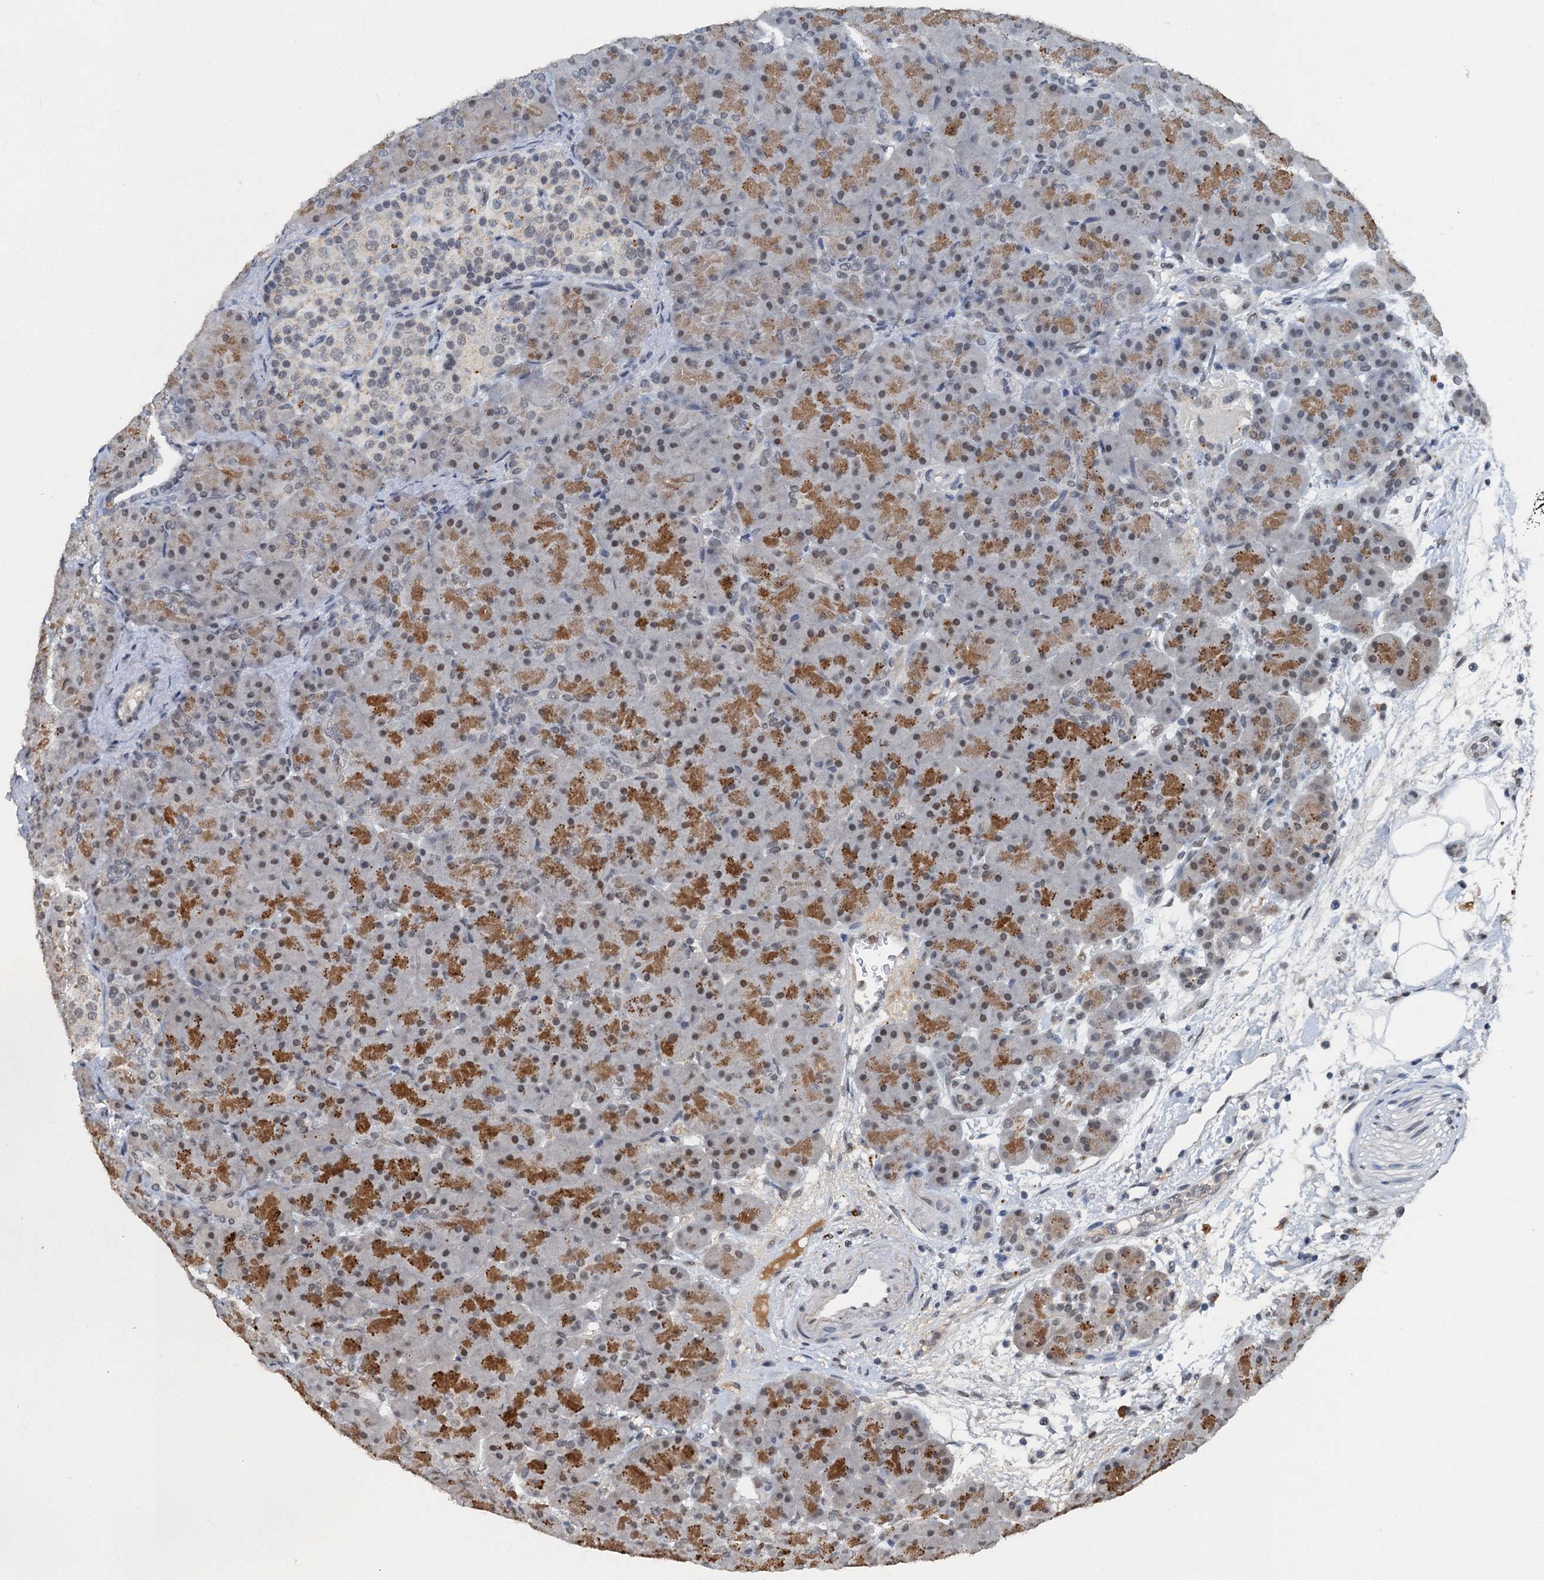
{"staining": {"intensity": "moderate", "quantity": "25%-75%", "location": "cytoplasmic/membranous,nuclear"}, "tissue": "pancreas", "cell_type": "Exocrine glandular cells", "image_type": "normal", "snomed": [{"axis": "morphology", "description": "Normal tissue, NOS"}, {"axis": "topography", "description": "Pancreas"}], "caption": "Protein staining of benign pancreas shows moderate cytoplasmic/membranous,nuclear expression in about 25%-75% of exocrine glandular cells. The staining was performed using DAB to visualize the protein expression in brown, while the nuclei were stained in blue with hematoxylin (Magnification: 20x).", "gene": "CSTF3", "patient": {"sex": "male", "age": 66}}